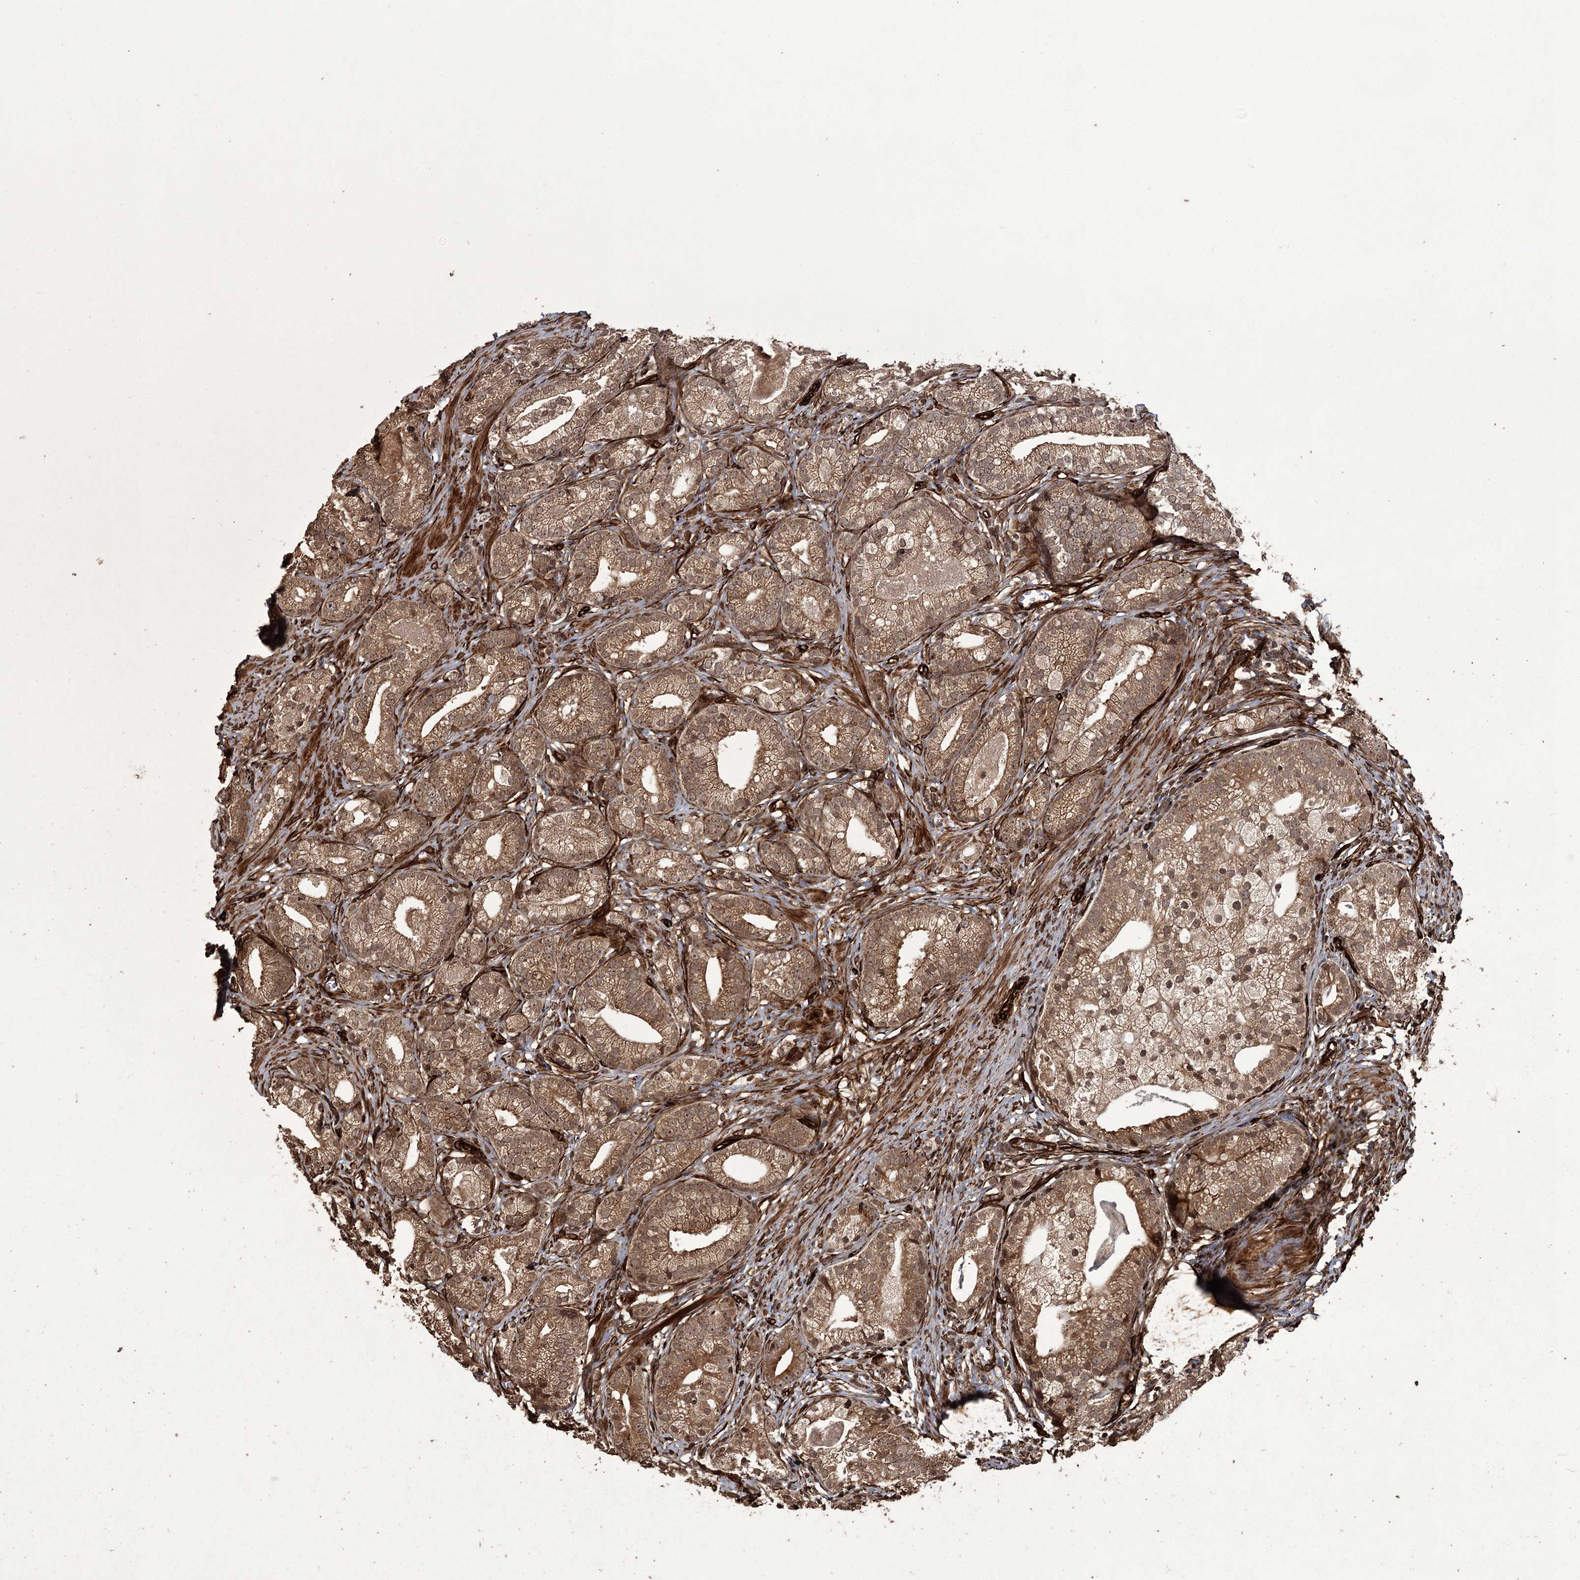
{"staining": {"intensity": "moderate", "quantity": ">75%", "location": "cytoplasmic/membranous,nuclear"}, "tissue": "prostate cancer", "cell_type": "Tumor cells", "image_type": "cancer", "snomed": [{"axis": "morphology", "description": "Adenocarcinoma, High grade"}, {"axis": "topography", "description": "Prostate"}], "caption": "Tumor cells show moderate cytoplasmic/membranous and nuclear positivity in about >75% of cells in prostate cancer (adenocarcinoma (high-grade)).", "gene": "RPAP3", "patient": {"sex": "male", "age": 69}}